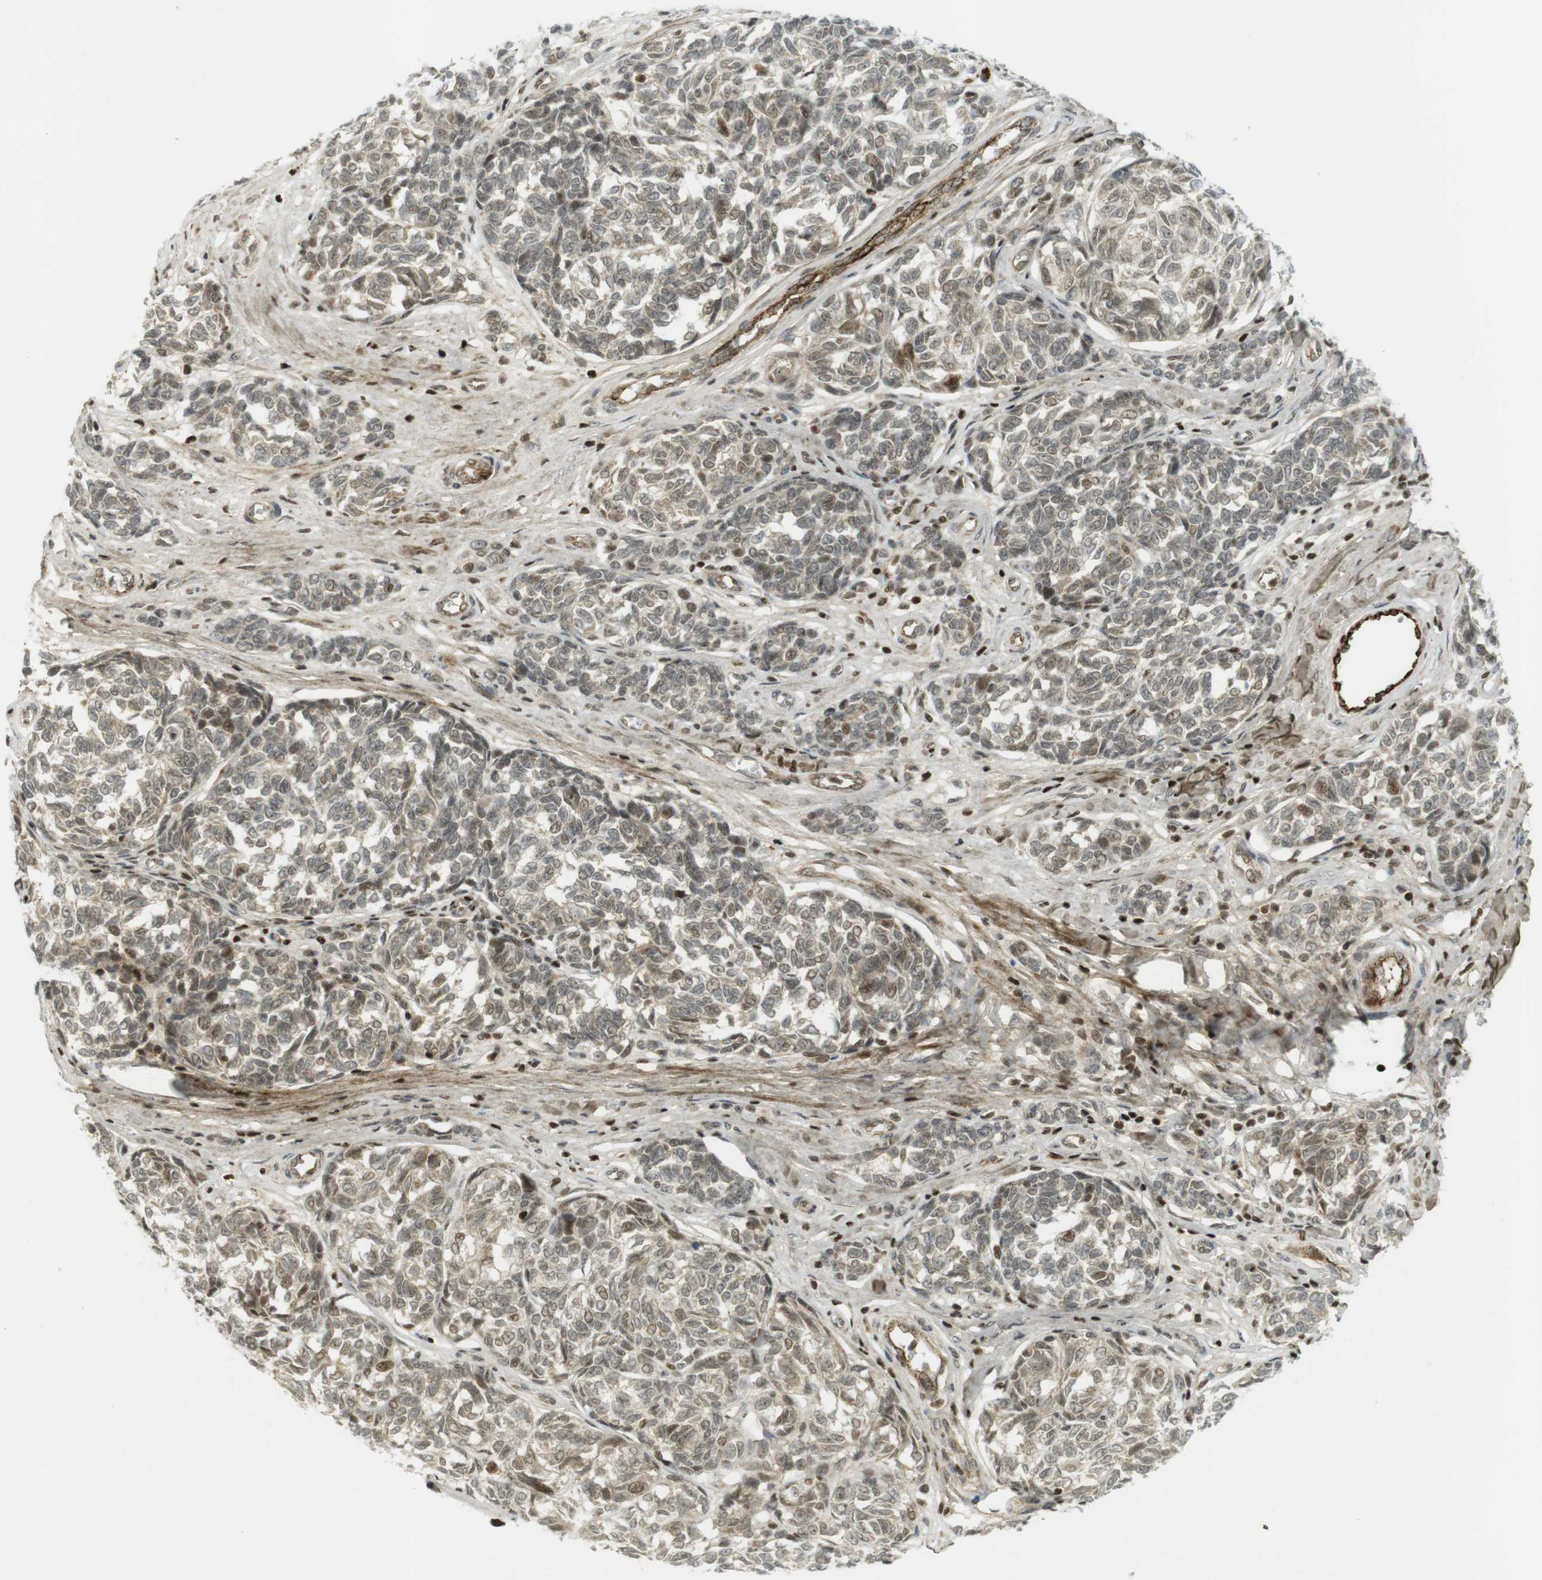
{"staining": {"intensity": "weak", "quantity": ">75%", "location": "cytoplasmic/membranous,nuclear"}, "tissue": "melanoma", "cell_type": "Tumor cells", "image_type": "cancer", "snomed": [{"axis": "morphology", "description": "Malignant melanoma, NOS"}, {"axis": "topography", "description": "Skin"}], "caption": "Immunohistochemistry (IHC) micrograph of neoplastic tissue: malignant melanoma stained using IHC demonstrates low levels of weak protein expression localized specifically in the cytoplasmic/membranous and nuclear of tumor cells, appearing as a cytoplasmic/membranous and nuclear brown color.", "gene": "PPP1R13B", "patient": {"sex": "female", "age": 64}}